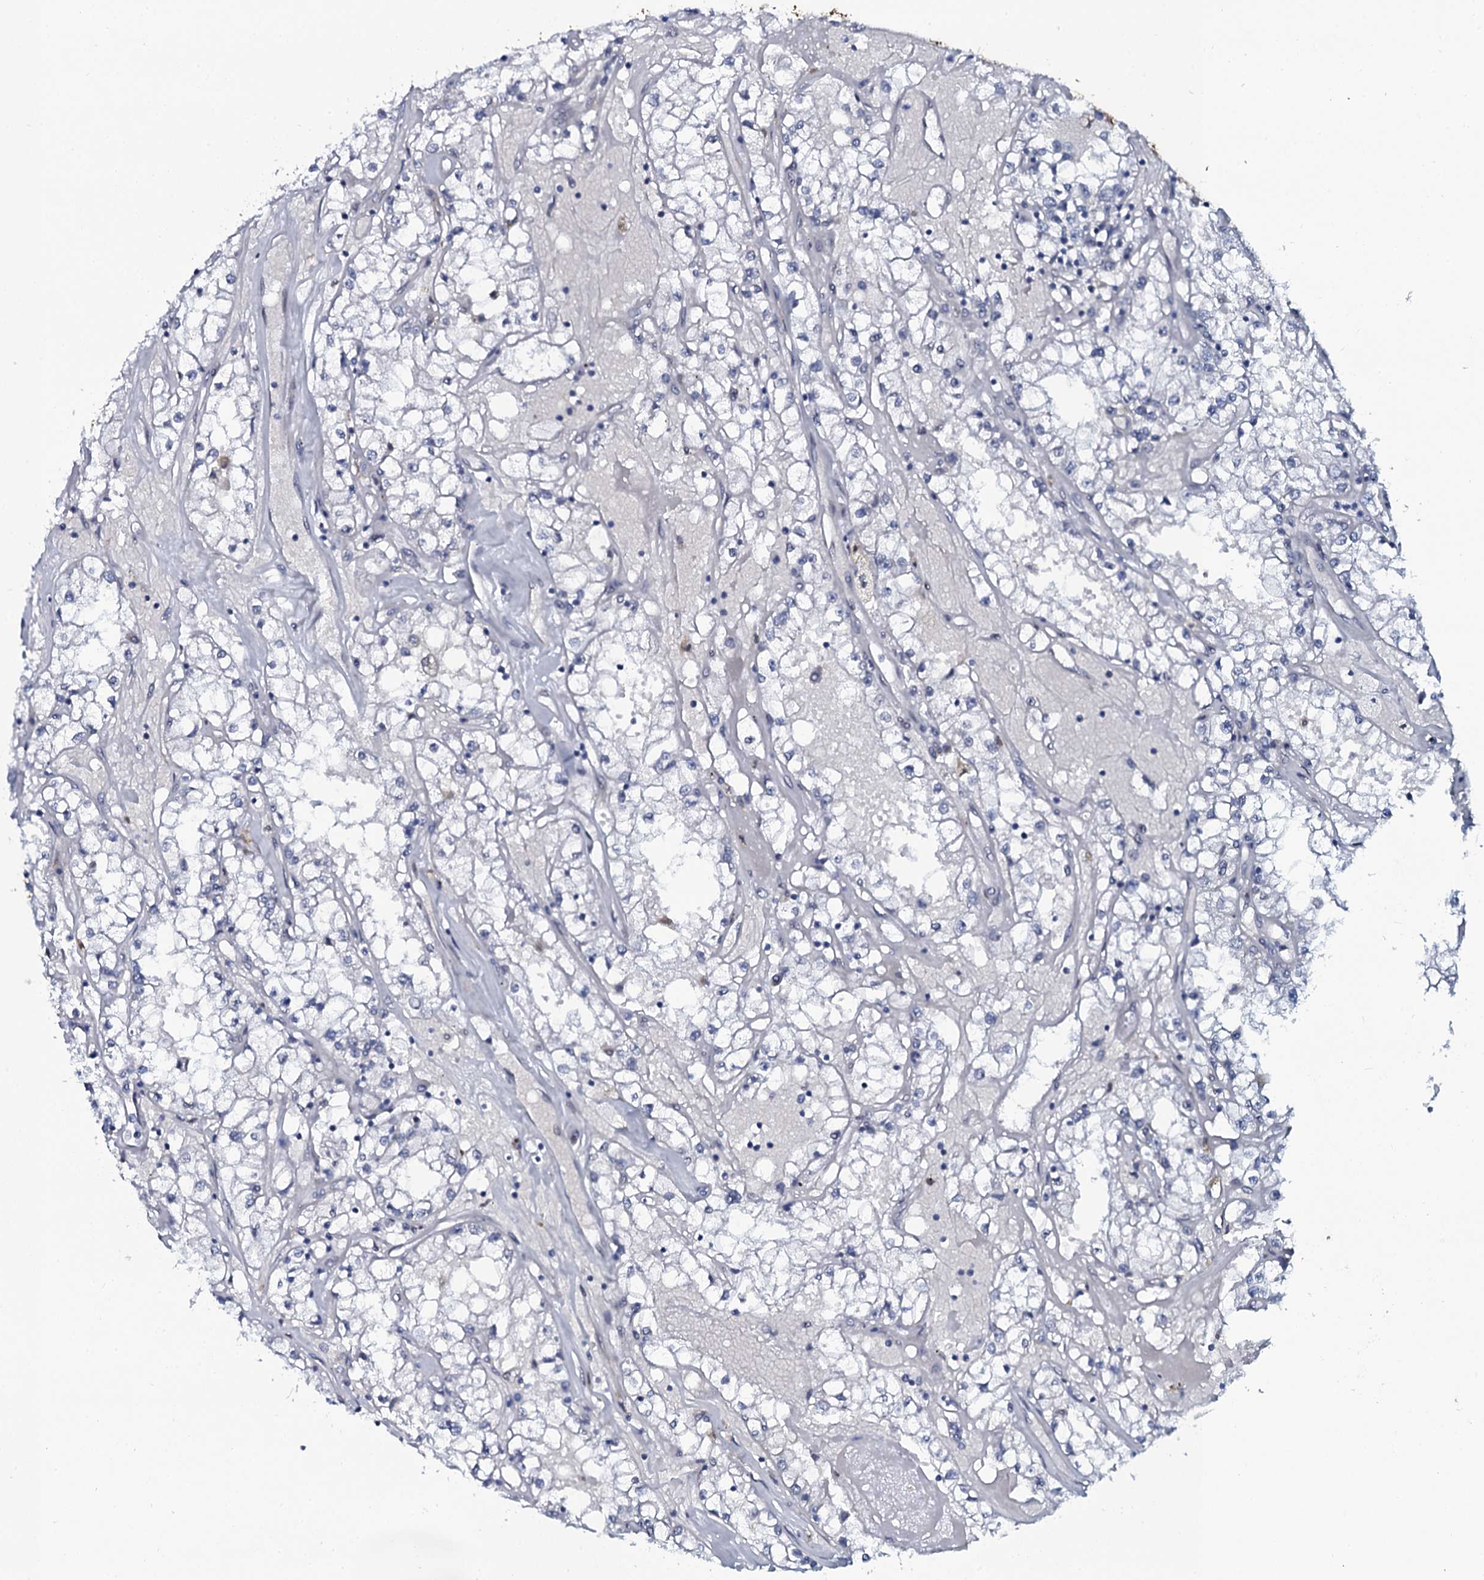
{"staining": {"intensity": "negative", "quantity": "none", "location": "none"}, "tissue": "renal cancer", "cell_type": "Tumor cells", "image_type": "cancer", "snomed": [{"axis": "morphology", "description": "Adenocarcinoma, NOS"}, {"axis": "topography", "description": "Kidney"}], "caption": "Protein analysis of renal adenocarcinoma displays no significant positivity in tumor cells.", "gene": "C10orf88", "patient": {"sex": "male", "age": 56}}